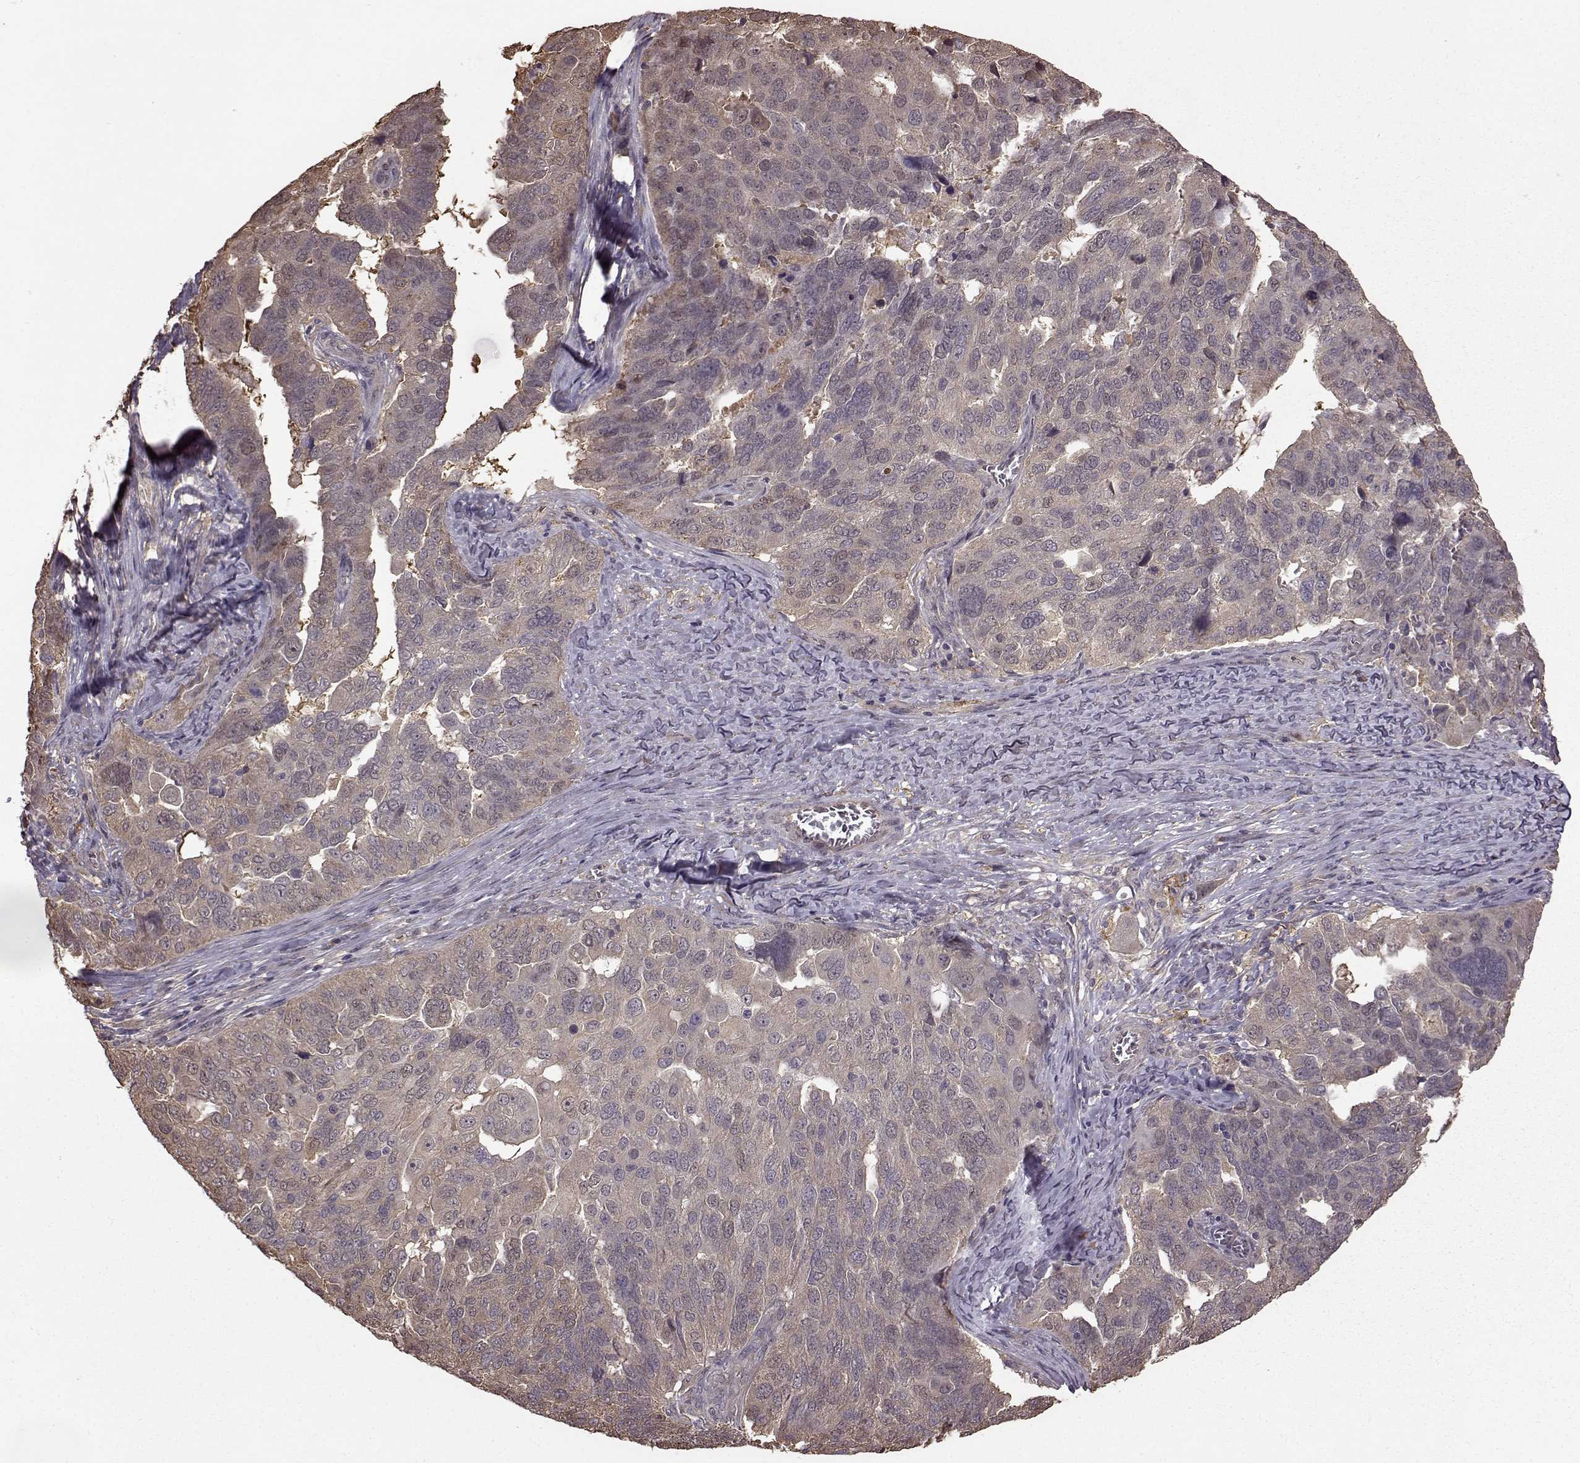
{"staining": {"intensity": "weak", "quantity": "<25%", "location": "cytoplasmic/membranous"}, "tissue": "ovarian cancer", "cell_type": "Tumor cells", "image_type": "cancer", "snomed": [{"axis": "morphology", "description": "Carcinoma, endometroid"}, {"axis": "topography", "description": "Soft tissue"}, {"axis": "topography", "description": "Ovary"}], "caption": "Tumor cells show no significant protein positivity in ovarian endometroid carcinoma.", "gene": "NME1-NME2", "patient": {"sex": "female", "age": 52}}